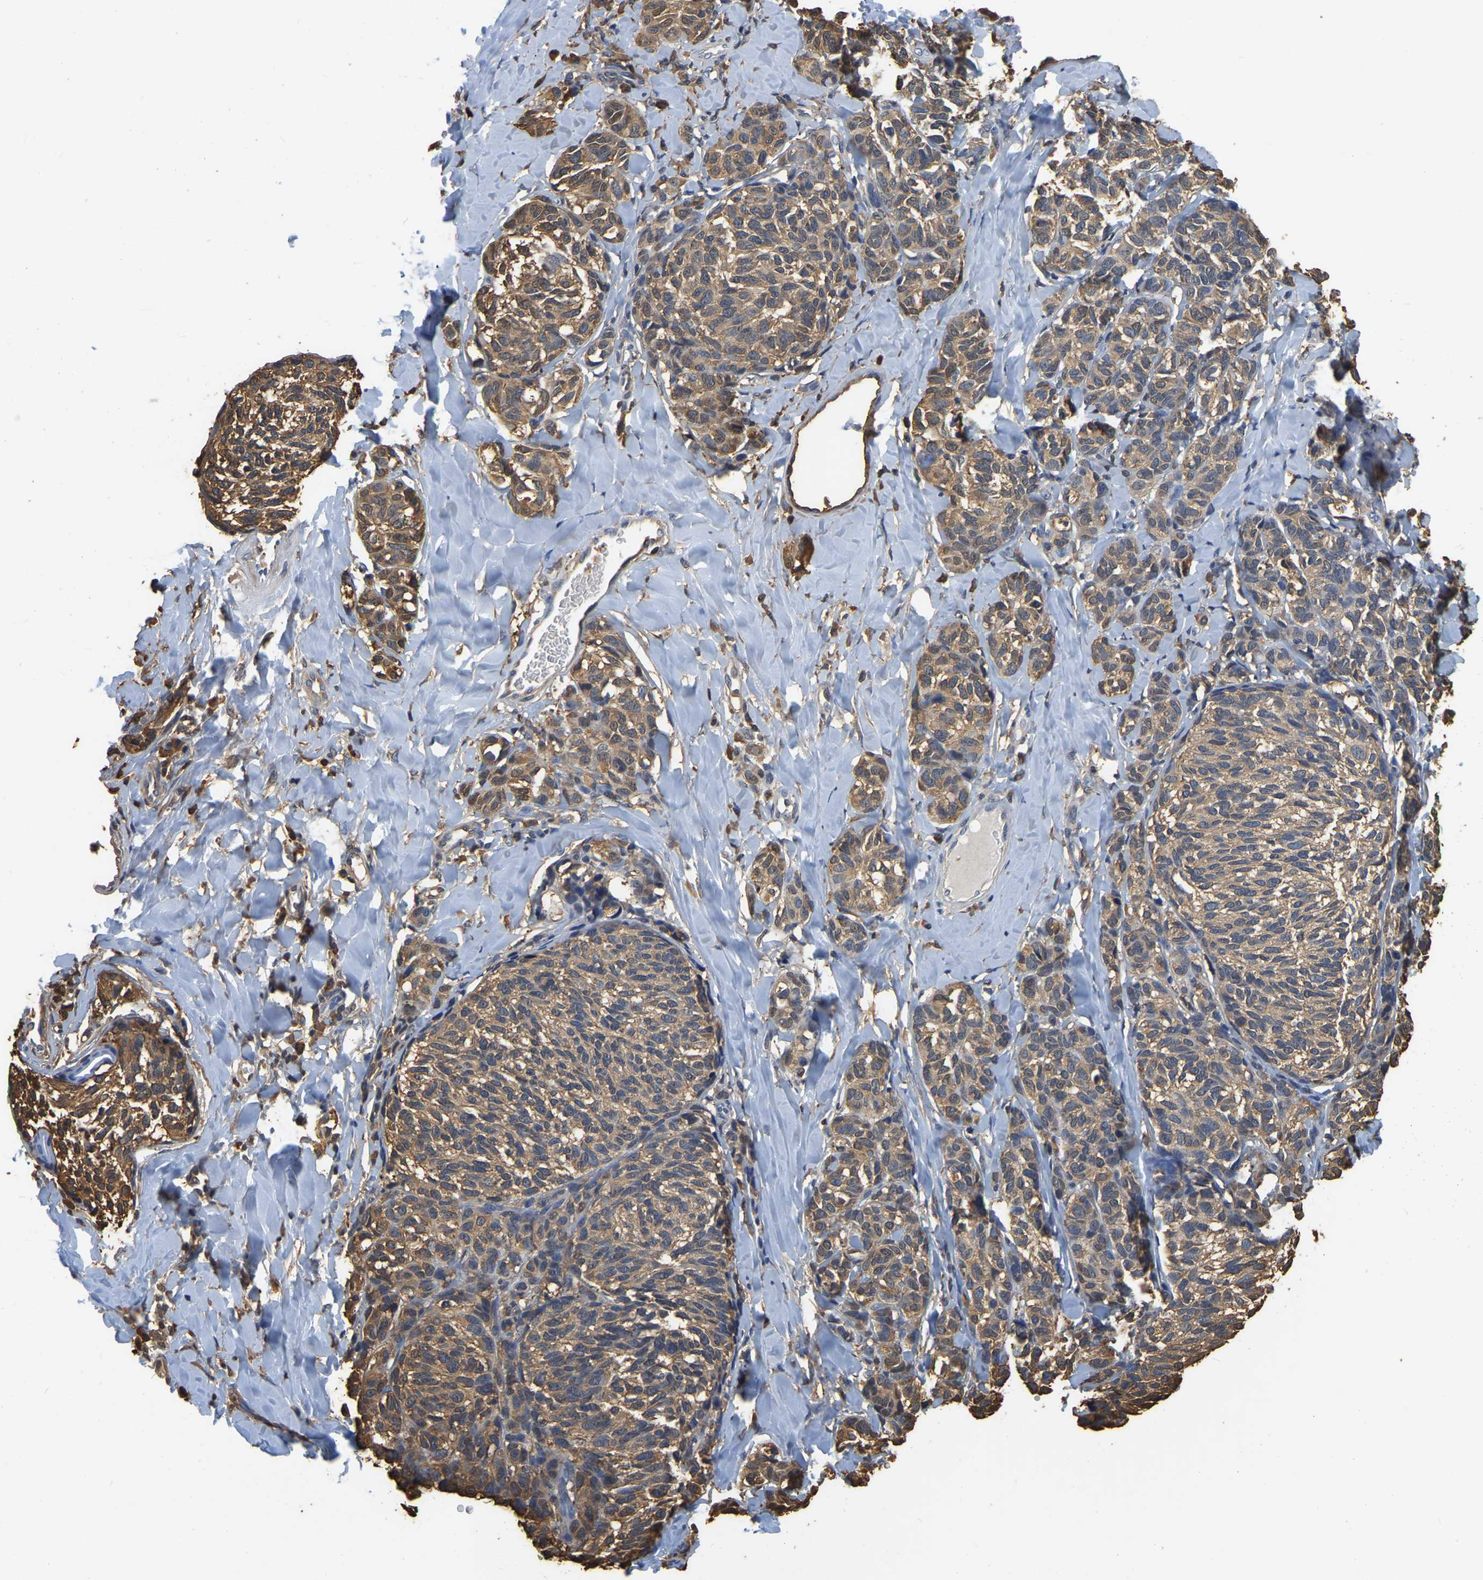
{"staining": {"intensity": "moderate", "quantity": ">75%", "location": "cytoplasmic/membranous"}, "tissue": "melanoma", "cell_type": "Tumor cells", "image_type": "cancer", "snomed": [{"axis": "morphology", "description": "Malignant melanoma, NOS"}, {"axis": "topography", "description": "Skin"}], "caption": "This is a histology image of immunohistochemistry (IHC) staining of malignant melanoma, which shows moderate expression in the cytoplasmic/membranous of tumor cells.", "gene": "LDHB", "patient": {"sex": "female", "age": 73}}